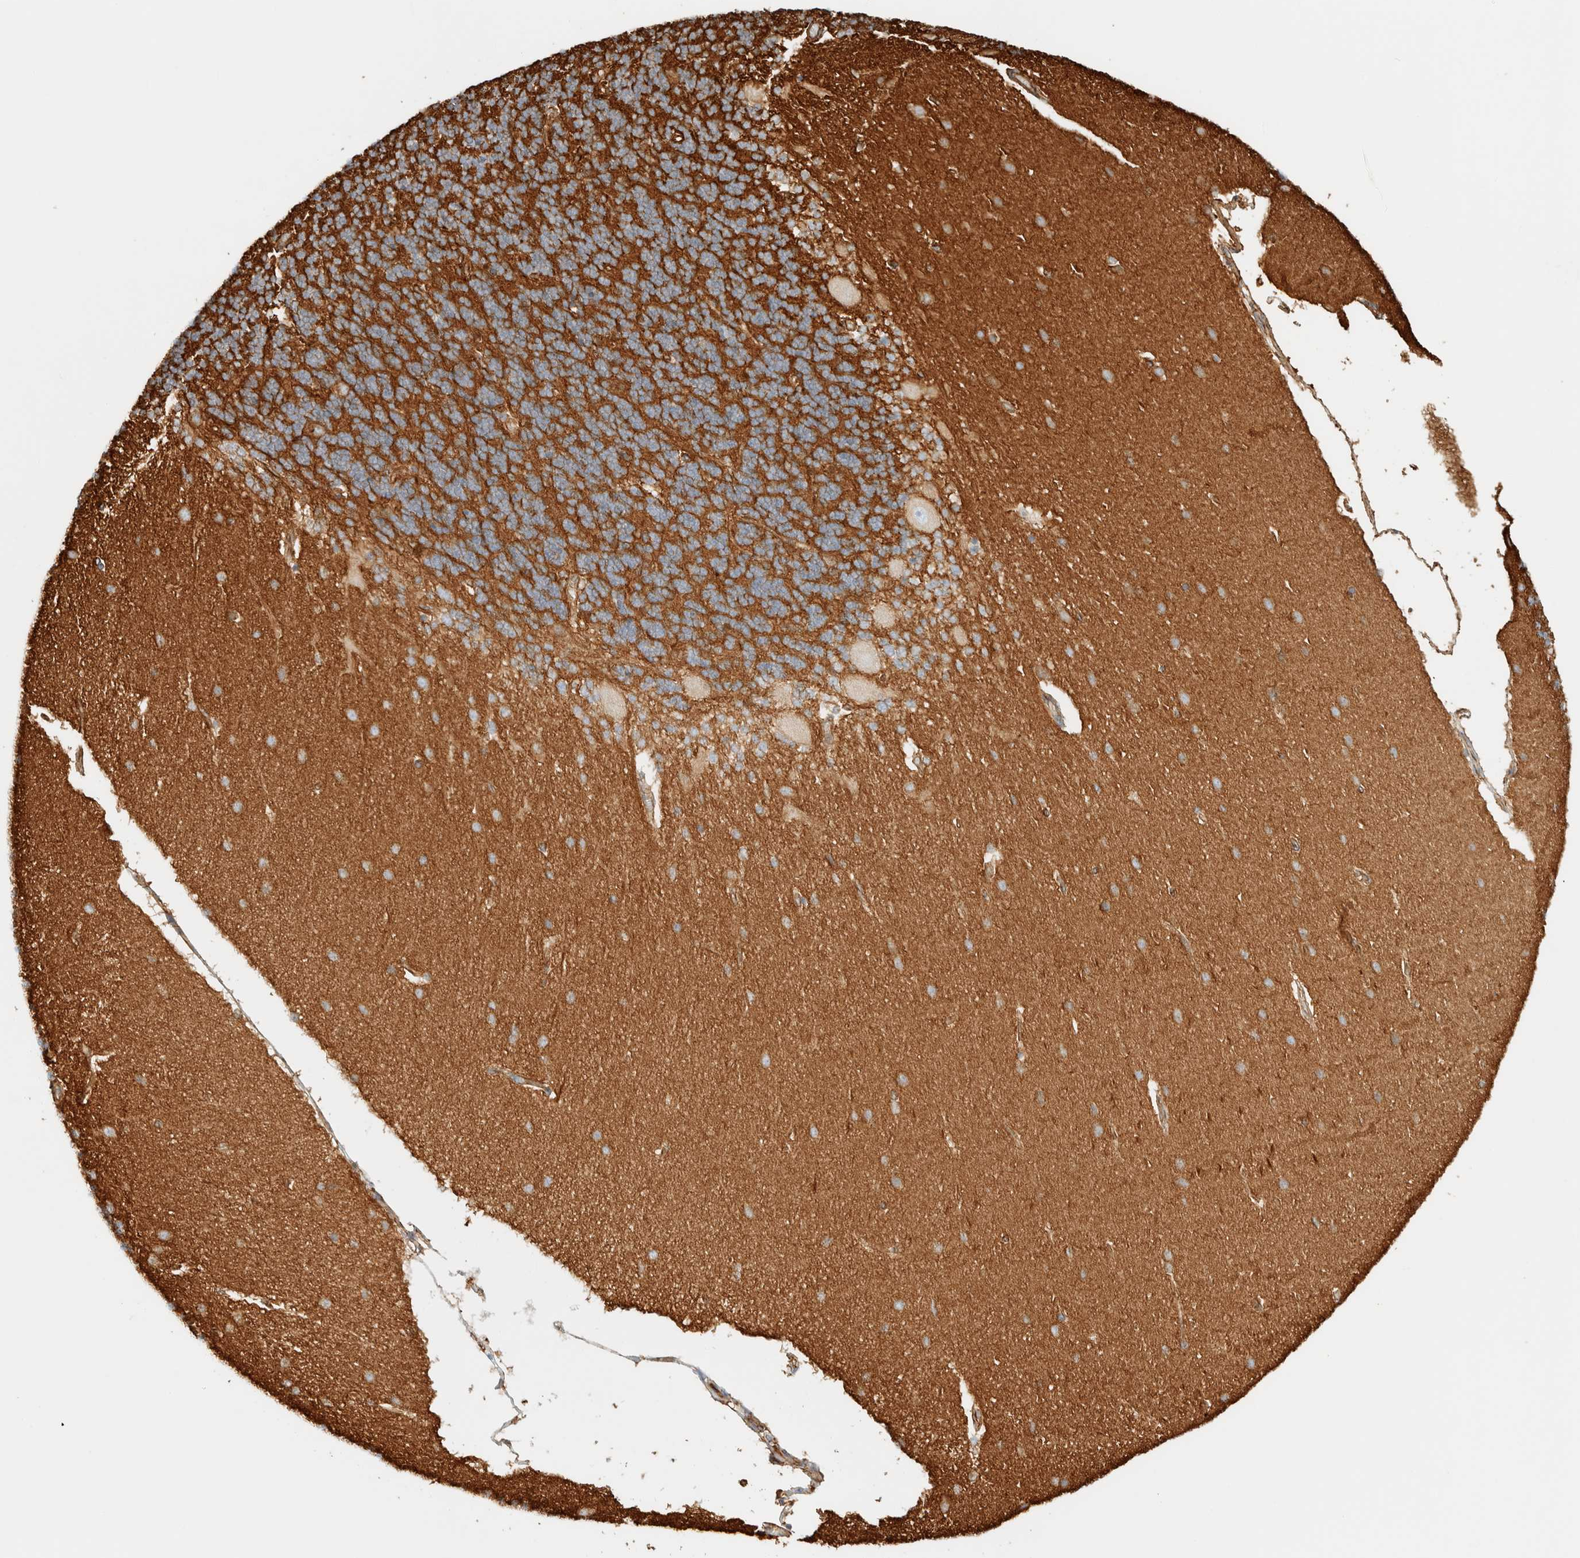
{"staining": {"intensity": "moderate", "quantity": ">75%", "location": "cytoplasmic/membranous"}, "tissue": "cerebellum", "cell_type": "Cells in granular layer", "image_type": "normal", "snomed": [{"axis": "morphology", "description": "Normal tissue, NOS"}, {"axis": "topography", "description": "Cerebellum"}], "caption": "Immunohistochemical staining of unremarkable human cerebellum shows >75% levels of moderate cytoplasmic/membranous protein expression in approximately >75% of cells in granular layer. (Stains: DAB in brown, nuclei in blue, Microscopy: brightfield microscopy at high magnification).", "gene": "CYB5R4", "patient": {"sex": "female", "age": 54}}